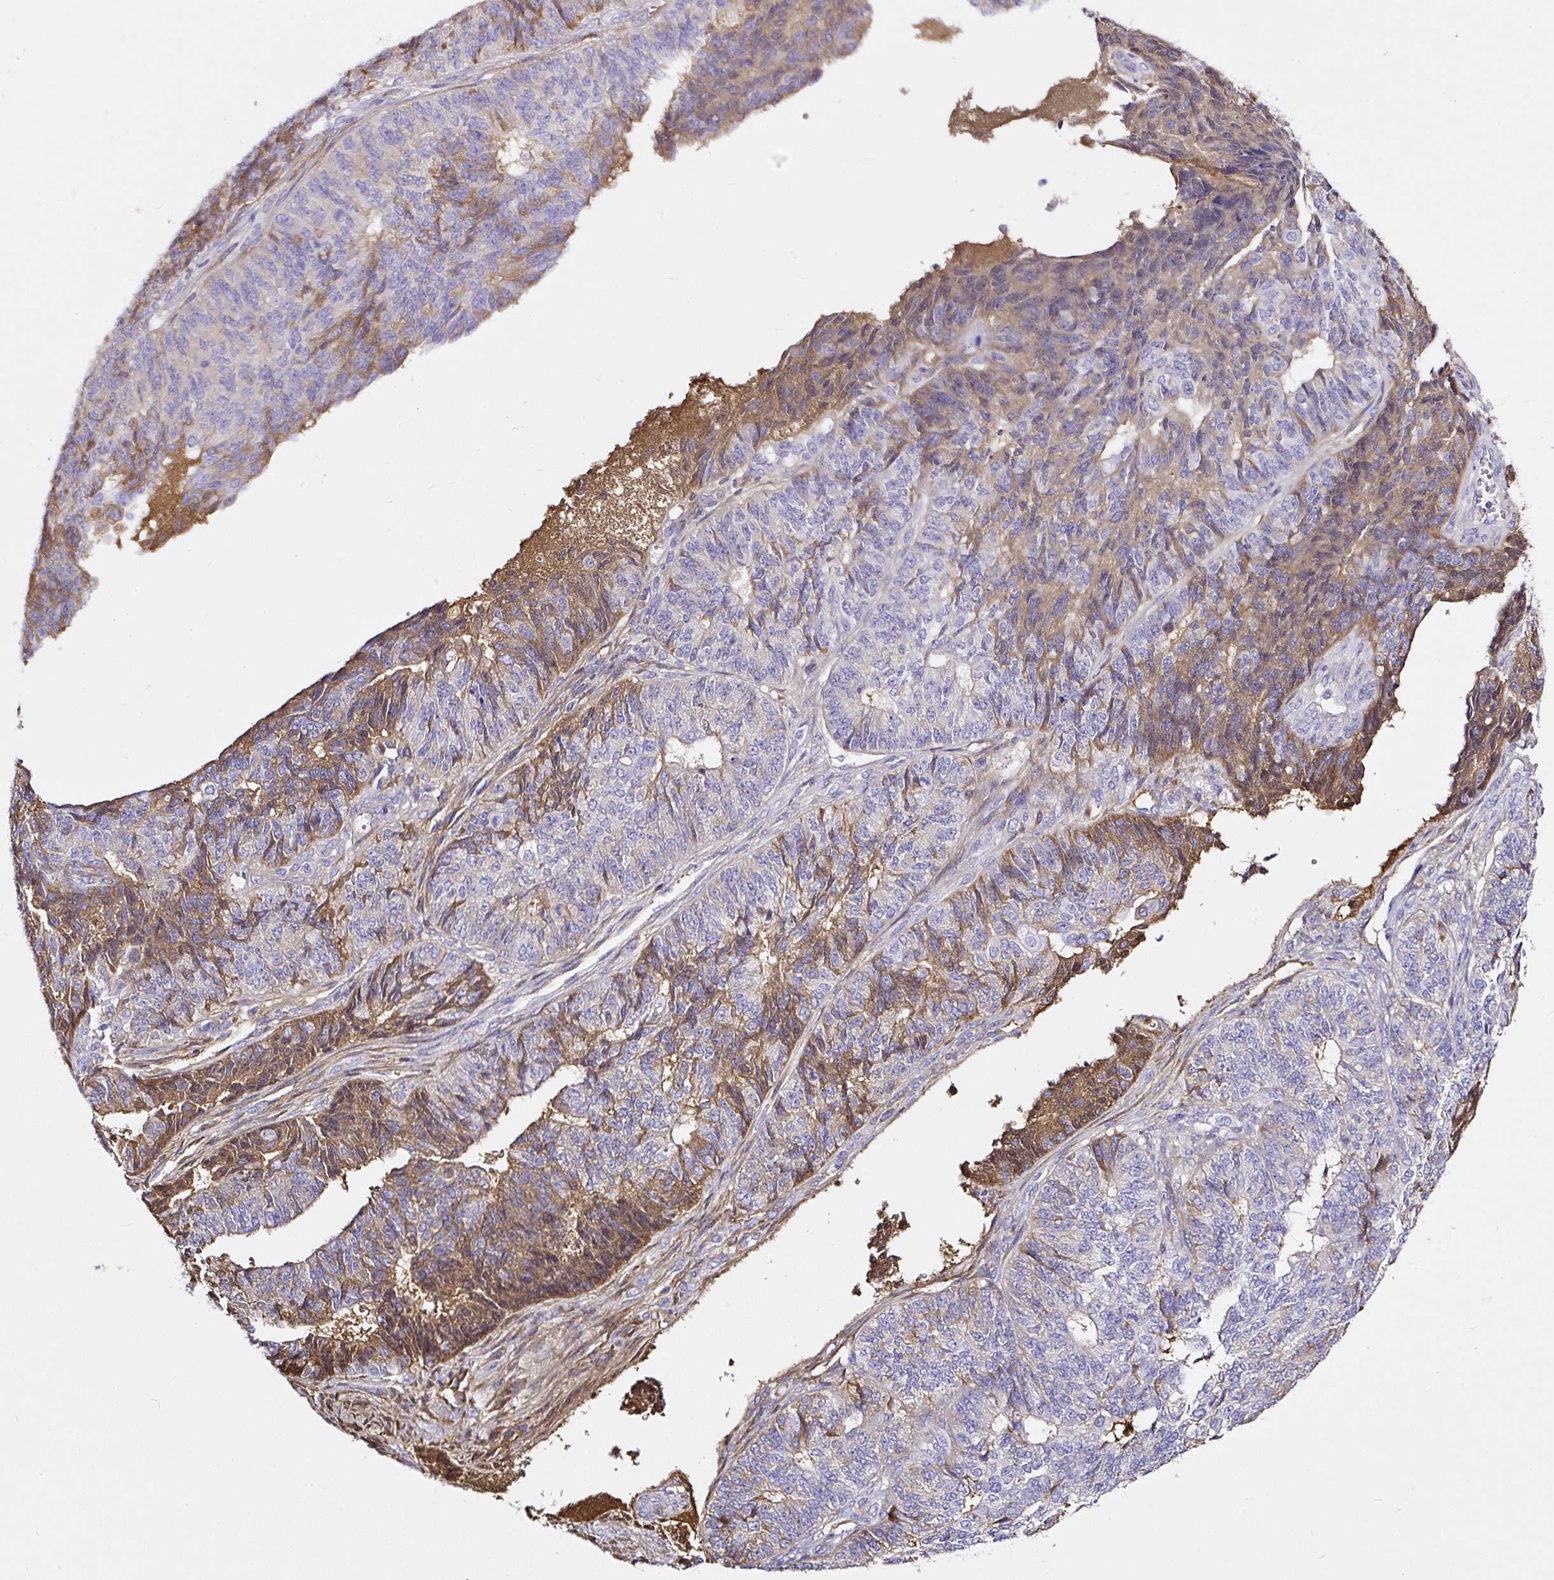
{"staining": {"intensity": "moderate", "quantity": "25%-75%", "location": "cytoplasmic/membranous"}, "tissue": "endometrial cancer", "cell_type": "Tumor cells", "image_type": "cancer", "snomed": [{"axis": "morphology", "description": "Adenocarcinoma, NOS"}, {"axis": "topography", "description": "Endometrium"}], "caption": "Adenocarcinoma (endometrial) tissue demonstrates moderate cytoplasmic/membranous positivity in approximately 25%-75% of tumor cells, visualized by immunohistochemistry. (DAB IHC, brown staining for protein, blue staining for nuclei).", "gene": "CLEC3B", "patient": {"sex": "female", "age": 32}}